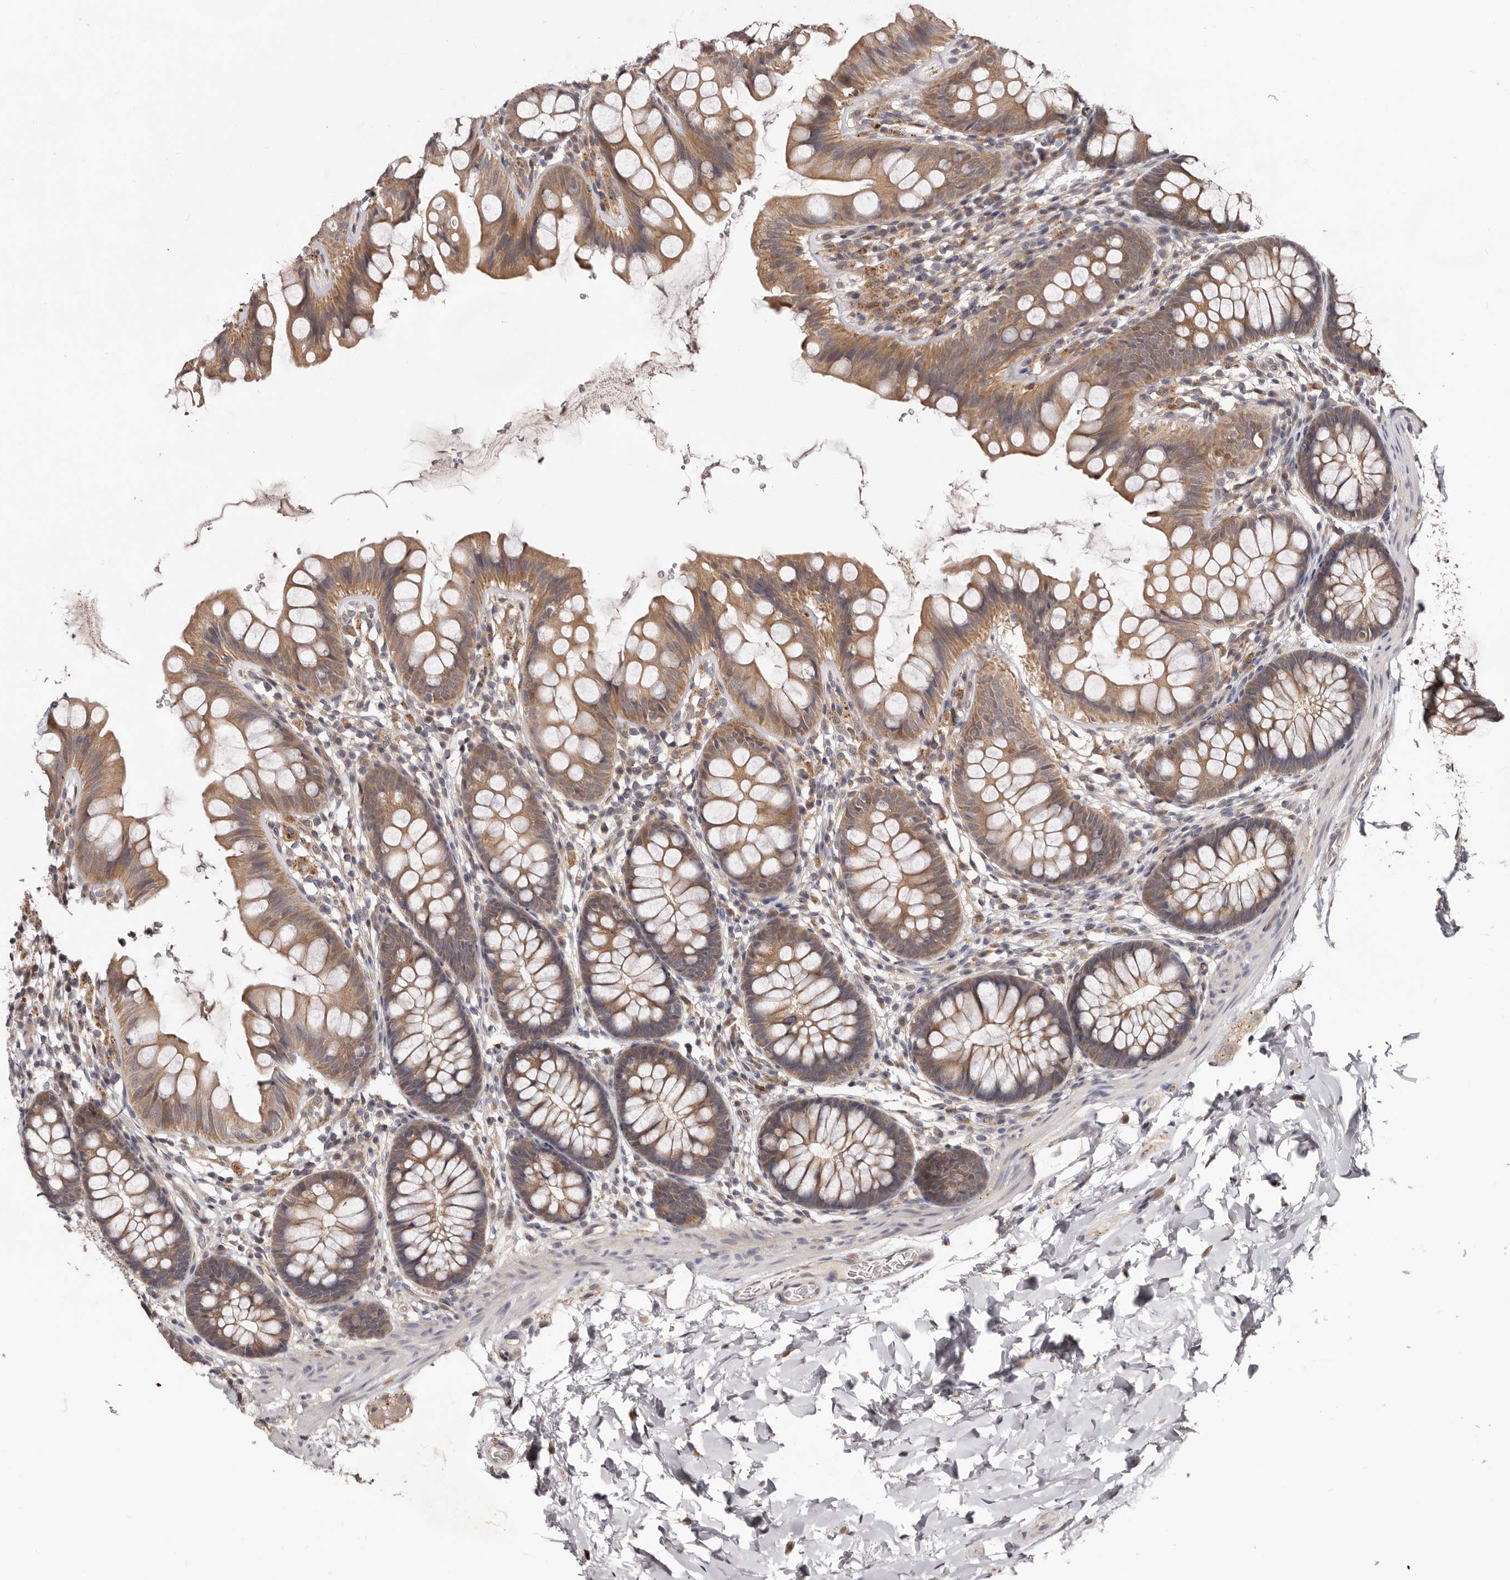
{"staining": {"intensity": "negative", "quantity": "none", "location": "none"}, "tissue": "colon", "cell_type": "Endothelial cells", "image_type": "normal", "snomed": [{"axis": "morphology", "description": "Normal tissue, NOS"}, {"axis": "topography", "description": "Colon"}], "caption": "Endothelial cells are negative for brown protein staining in unremarkable colon. (Stains: DAB (3,3'-diaminobenzidine) IHC with hematoxylin counter stain, Microscopy: brightfield microscopy at high magnification).", "gene": "MDP1", "patient": {"sex": "female", "age": 62}}